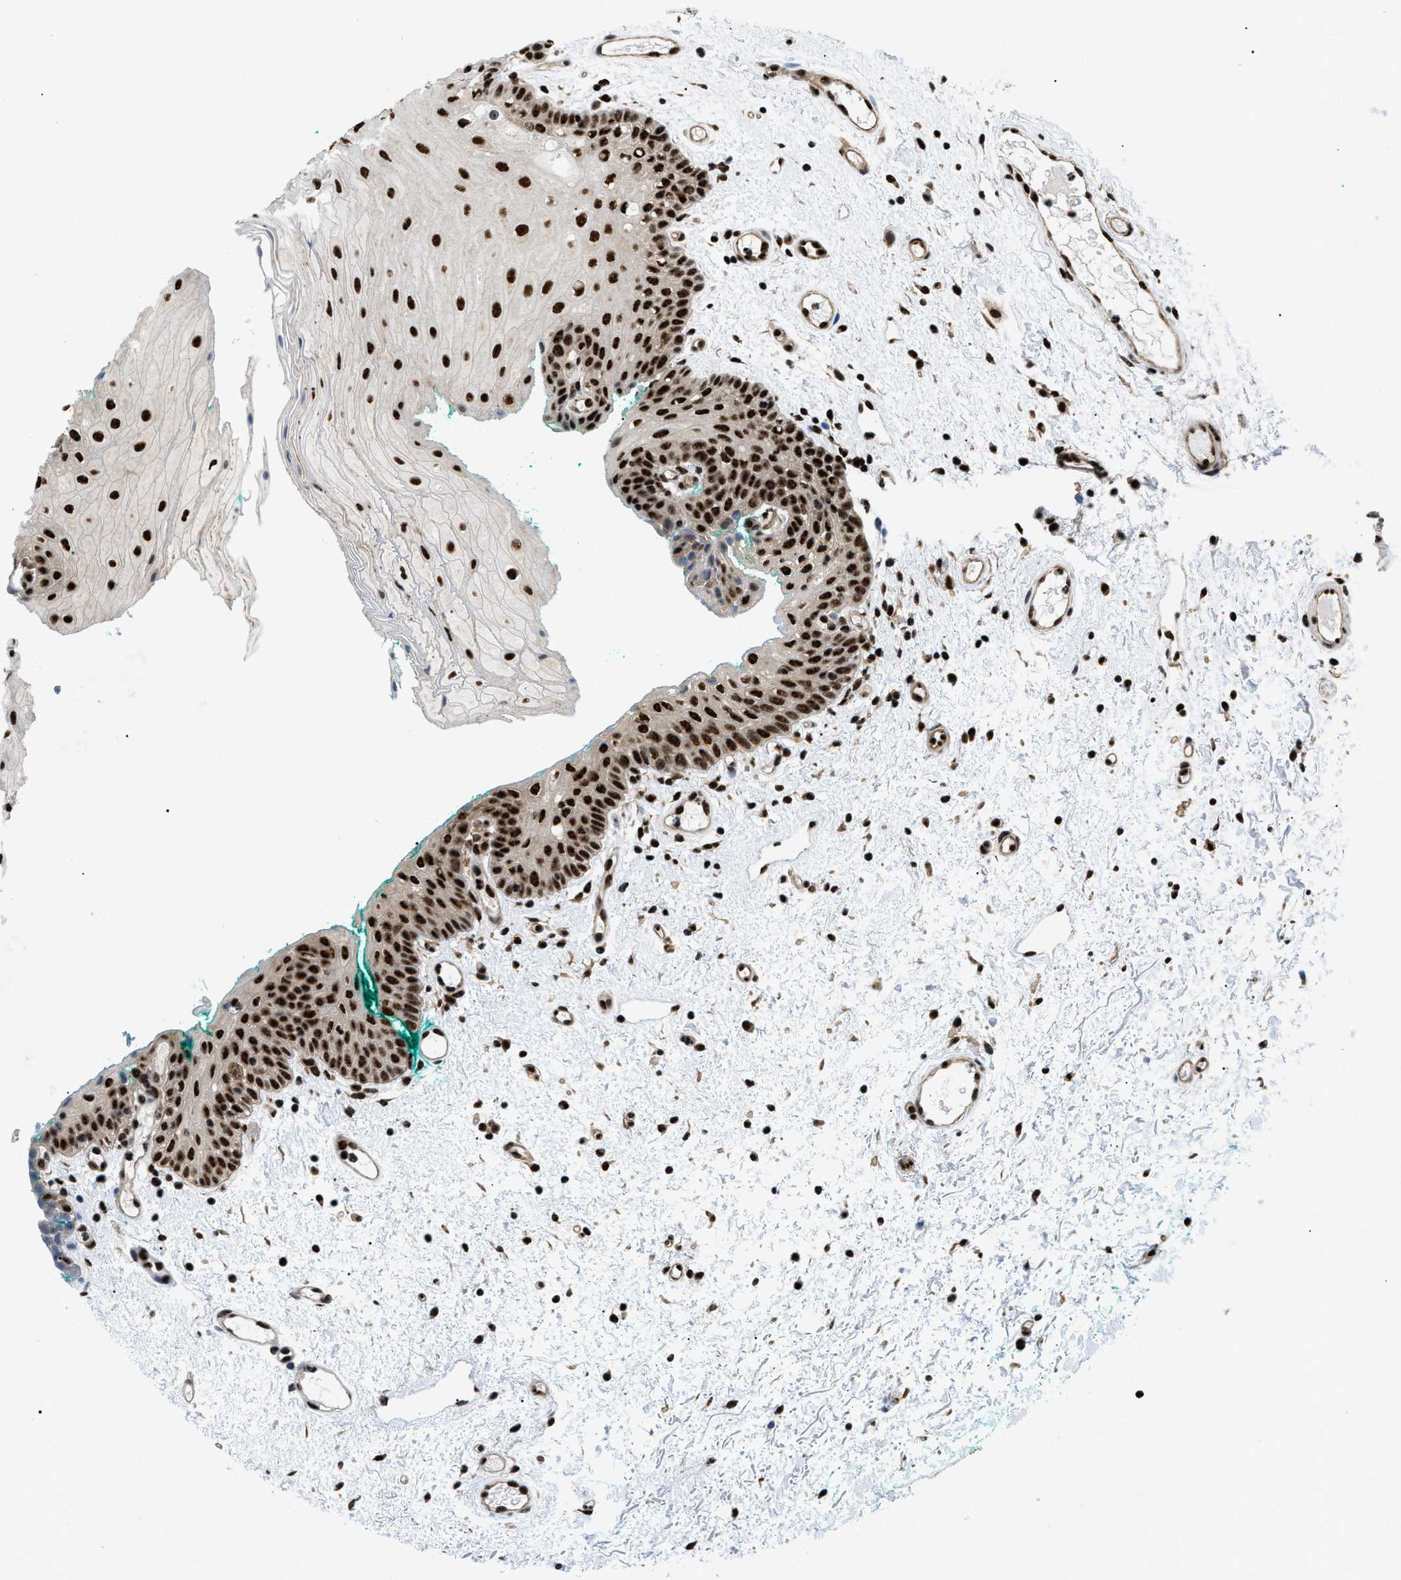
{"staining": {"intensity": "strong", "quantity": ">75%", "location": "nuclear"}, "tissue": "oral mucosa", "cell_type": "Squamous epithelial cells", "image_type": "normal", "snomed": [{"axis": "morphology", "description": "Normal tissue, NOS"}, {"axis": "morphology", "description": "Squamous cell carcinoma, NOS"}, {"axis": "topography", "description": "Oral tissue"}, {"axis": "topography", "description": "Salivary gland"}, {"axis": "topography", "description": "Head-Neck"}], "caption": "About >75% of squamous epithelial cells in unremarkable human oral mucosa show strong nuclear protein positivity as visualized by brown immunohistochemical staining.", "gene": "CWC25", "patient": {"sex": "female", "age": 62}}